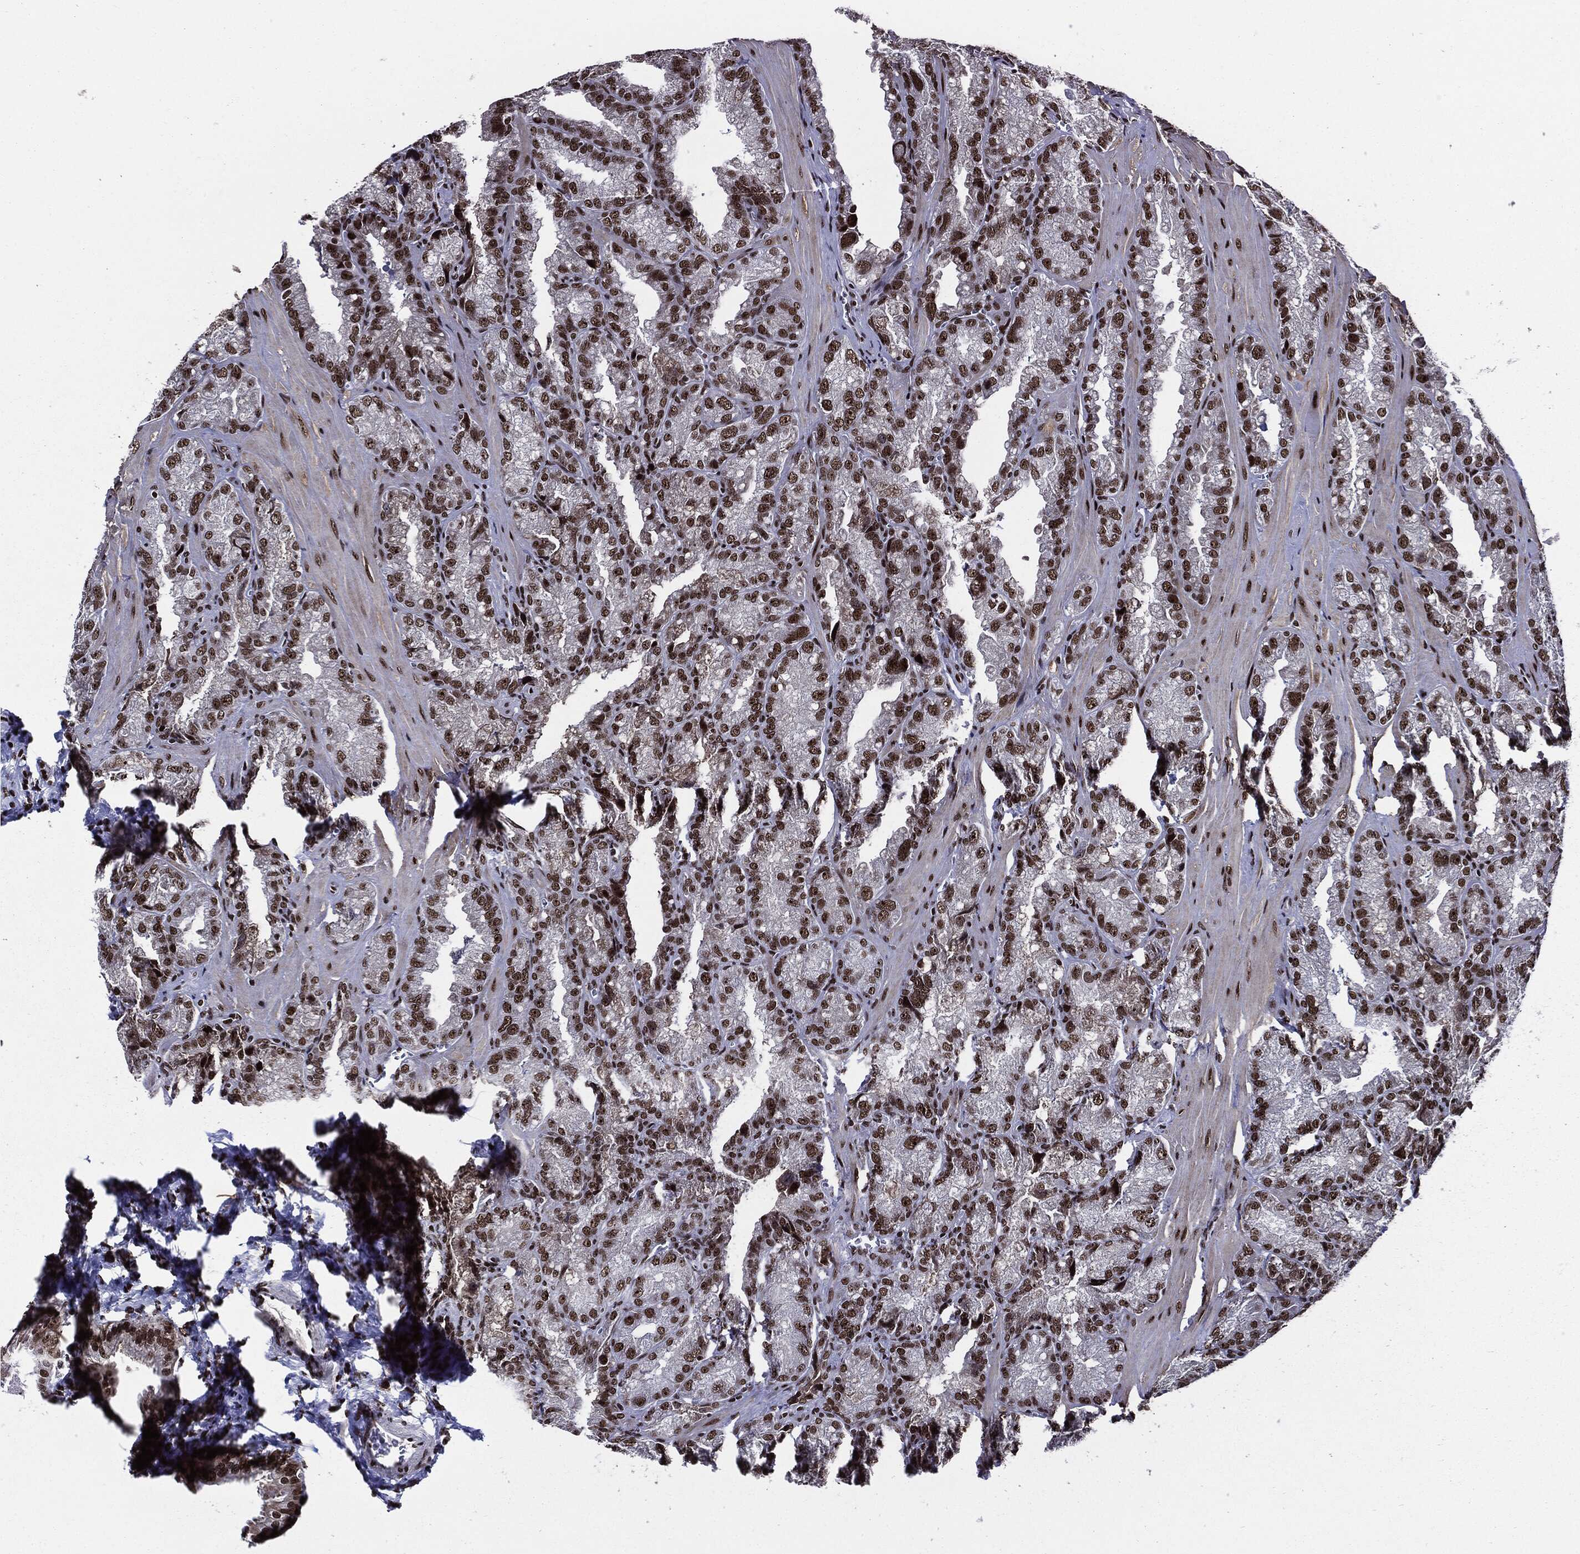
{"staining": {"intensity": "strong", "quantity": ">75%", "location": "nuclear"}, "tissue": "seminal vesicle", "cell_type": "Glandular cells", "image_type": "normal", "snomed": [{"axis": "morphology", "description": "Normal tissue, NOS"}, {"axis": "topography", "description": "Seminal veicle"}], "caption": "Seminal vesicle stained for a protein exhibits strong nuclear positivity in glandular cells.", "gene": "ZFP91", "patient": {"sex": "male", "age": 57}}